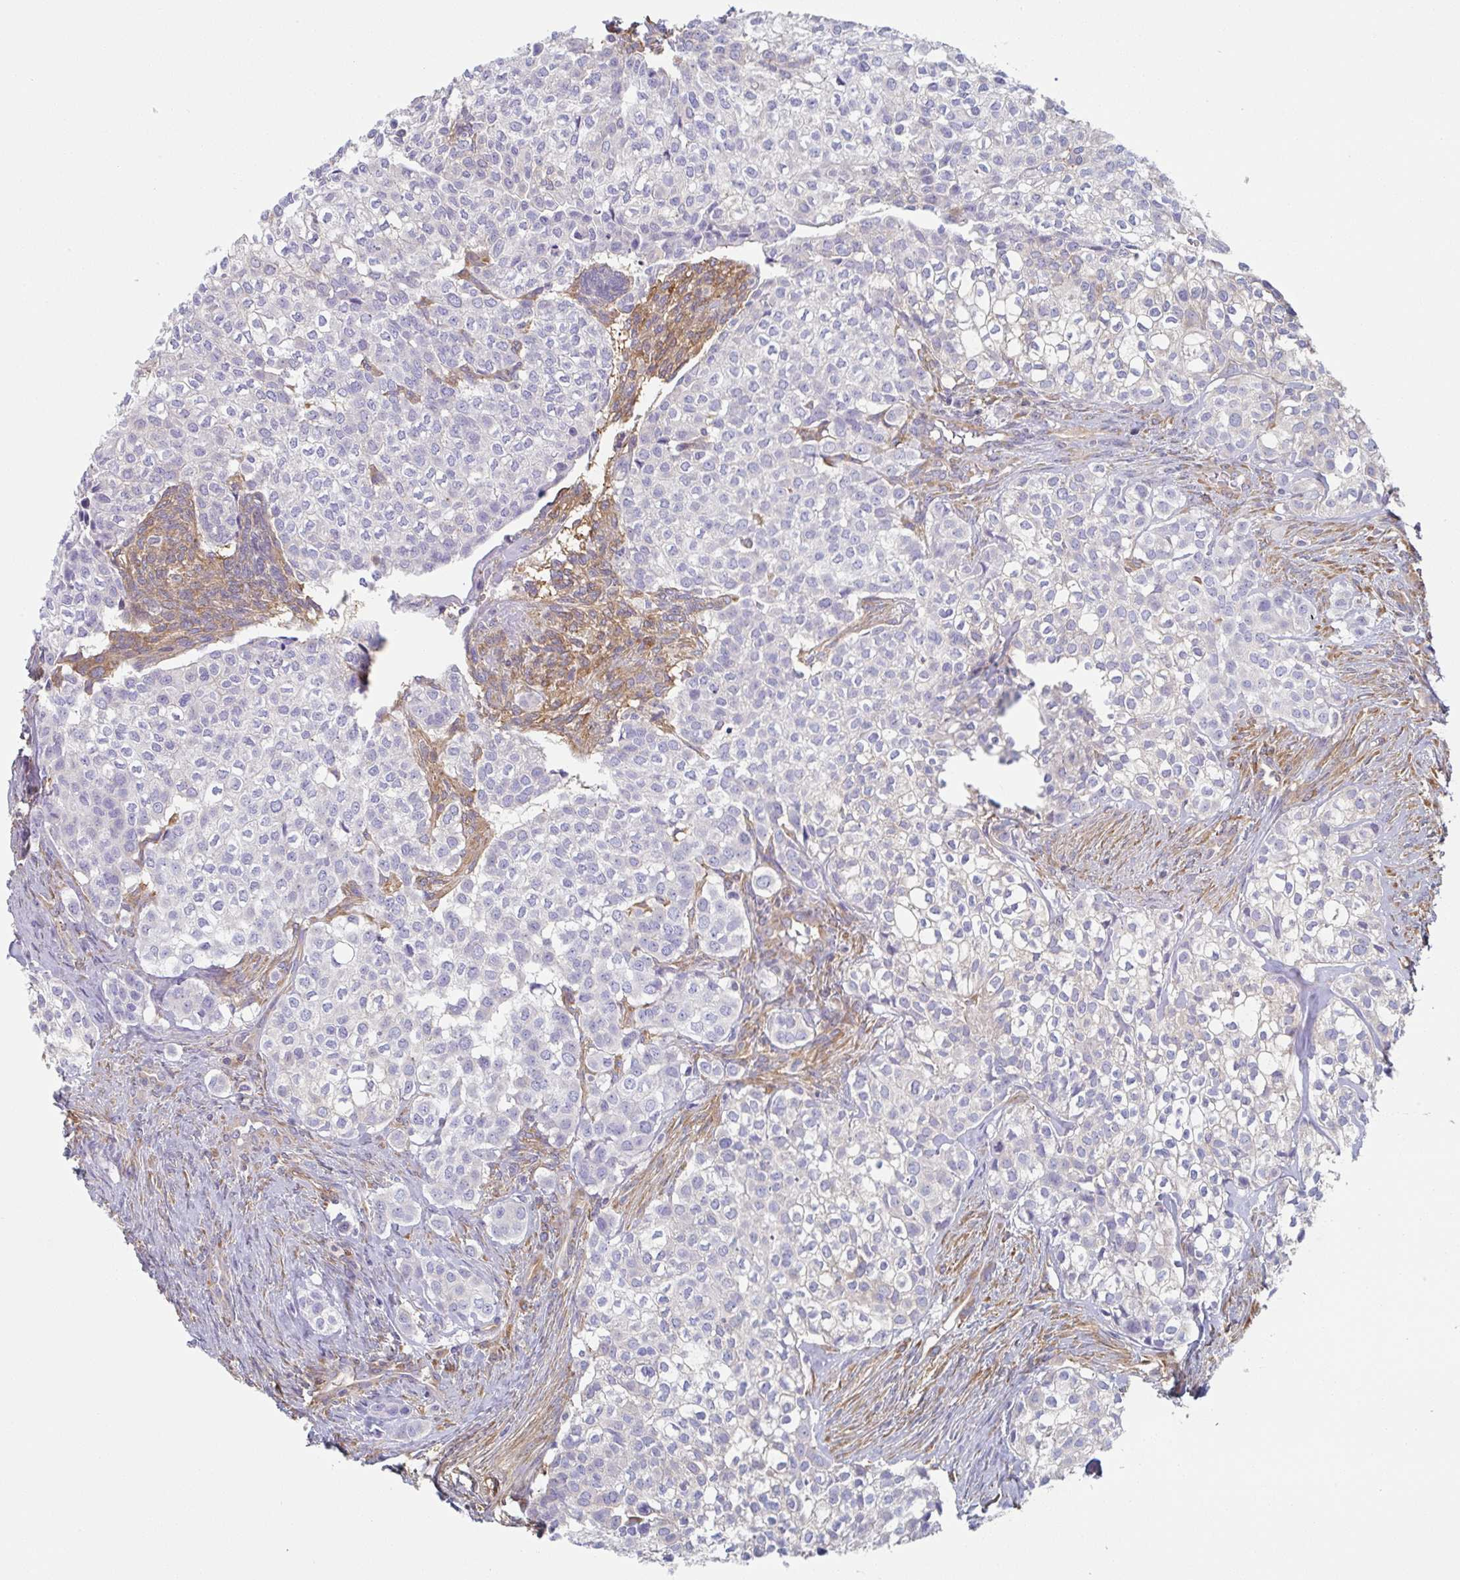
{"staining": {"intensity": "negative", "quantity": "none", "location": "none"}, "tissue": "head and neck cancer", "cell_type": "Tumor cells", "image_type": "cancer", "snomed": [{"axis": "morphology", "description": "Adenocarcinoma, NOS"}, {"axis": "topography", "description": "Head-Neck"}], "caption": "High power microscopy histopathology image of an immunohistochemistry image of adenocarcinoma (head and neck), revealing no significant staining in tumor cells. (Brightfield microscopy of DAB (3,3'-diaminobenzidine) IHC at high magnification).", "gene": "AMPD2", "patient": {"sex": "male", "age": 81}}